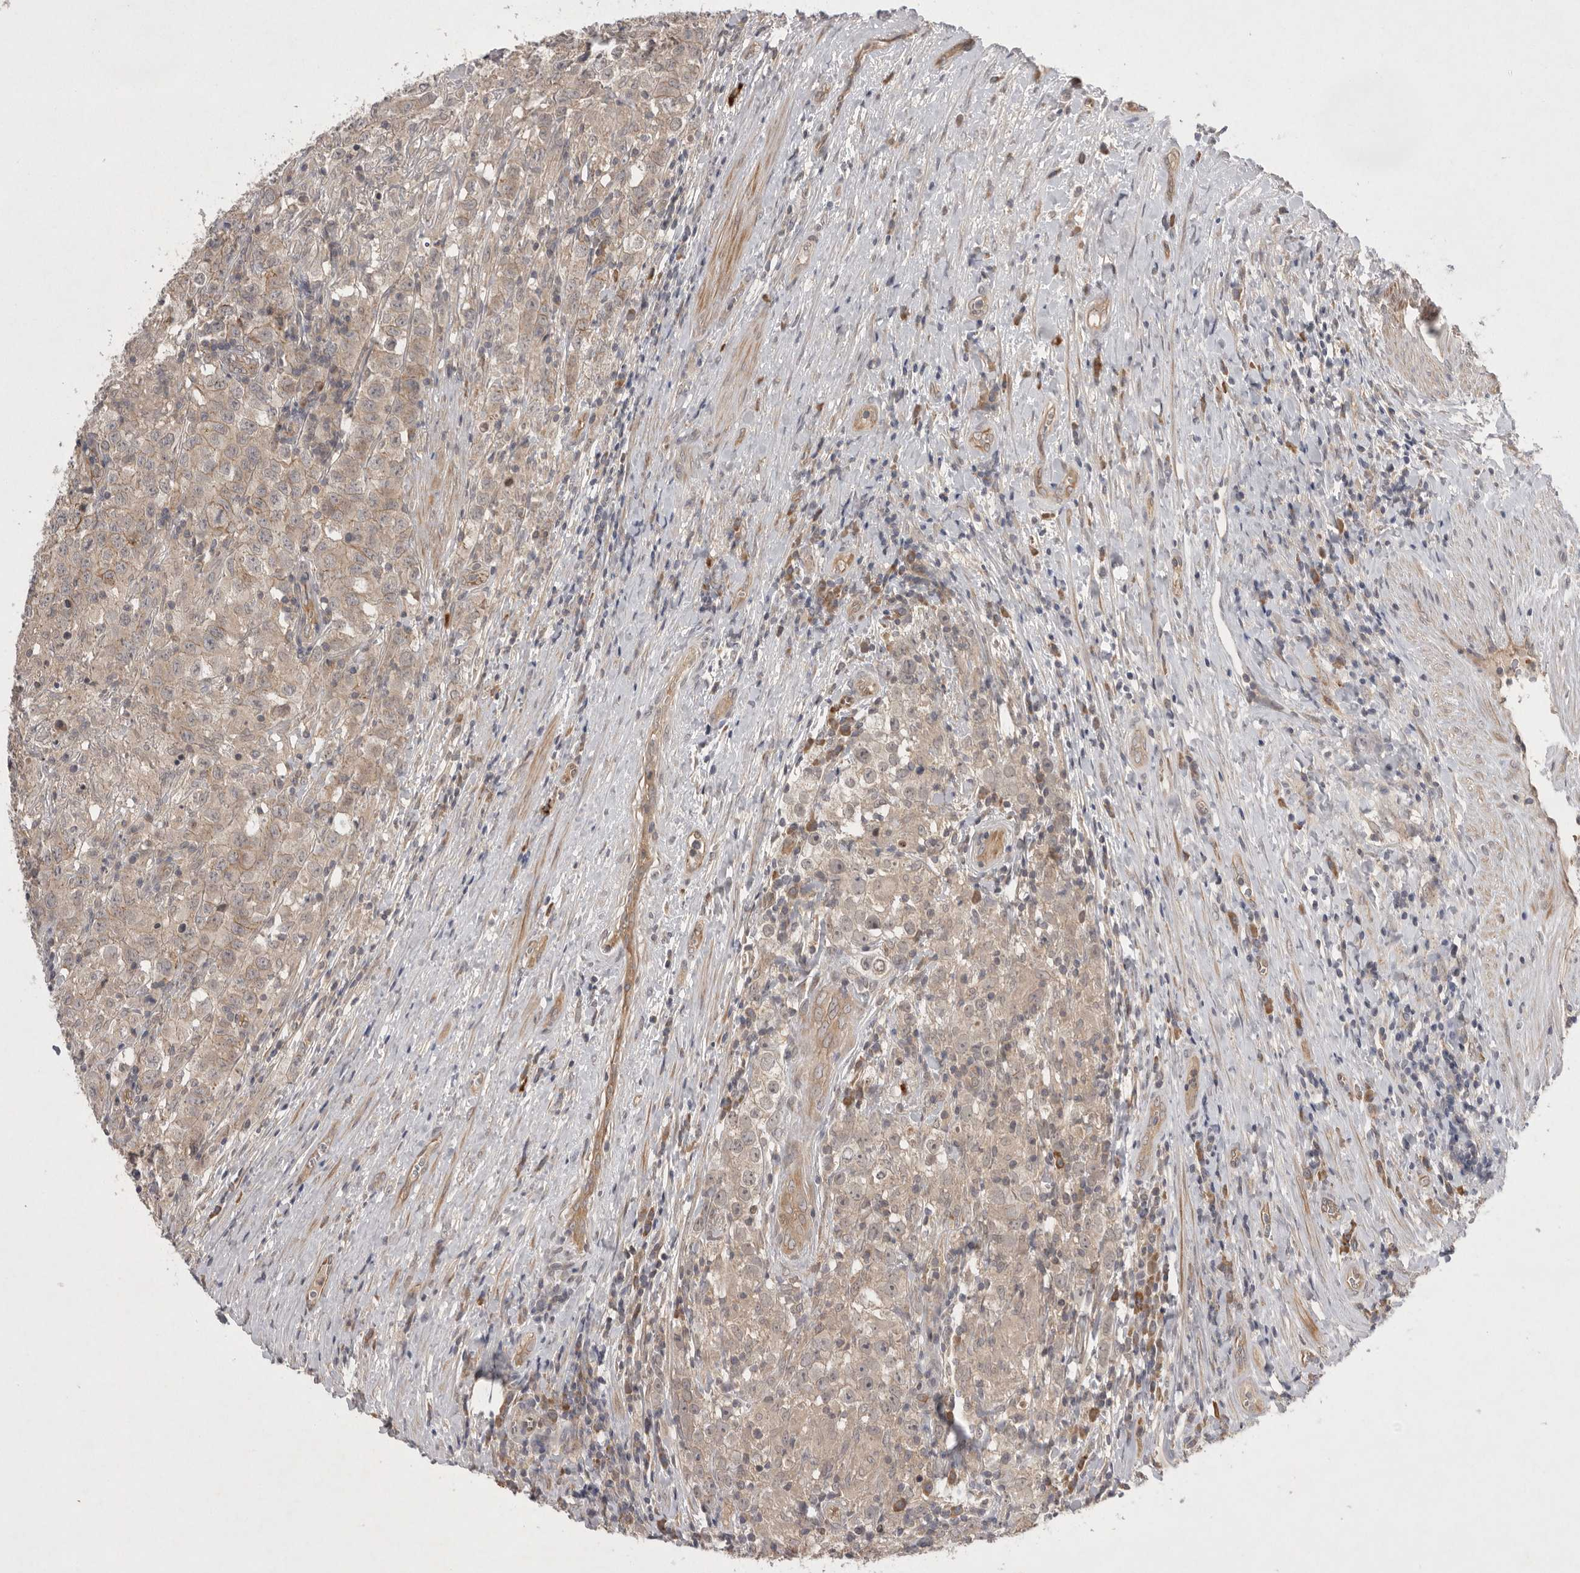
{"staining": {"intensity": "weak", "quantity": ">75%", "location": "cytoplasmic/membranous"}, "tissue": "testis cancer", "cell_type": "Tumor cells", "image_type": "cancer", "snomed": [{"axis": "morphology", "description": "Seminoma, NOS"}, {"axis": "morphology", "description": "Carcinoma, Embryonal, NOS"}, {"axis": "topography", "description": "Testis"}], "caption": "An immunohistochemistry (IHC) micrograph of neoplastic tissue is shown. Protein staining in brown labels weak cytoplasmic/membranous positivity in testis embryonal carcinoma within tumor cells. The staining was performed using DAB to visualize the protein expression in brown, while the nuclei were stained in blue with hematoxylin (Magnification: 20x).", "gene": "NRCAM", "patient": {"sex": "male", "age": 43}}